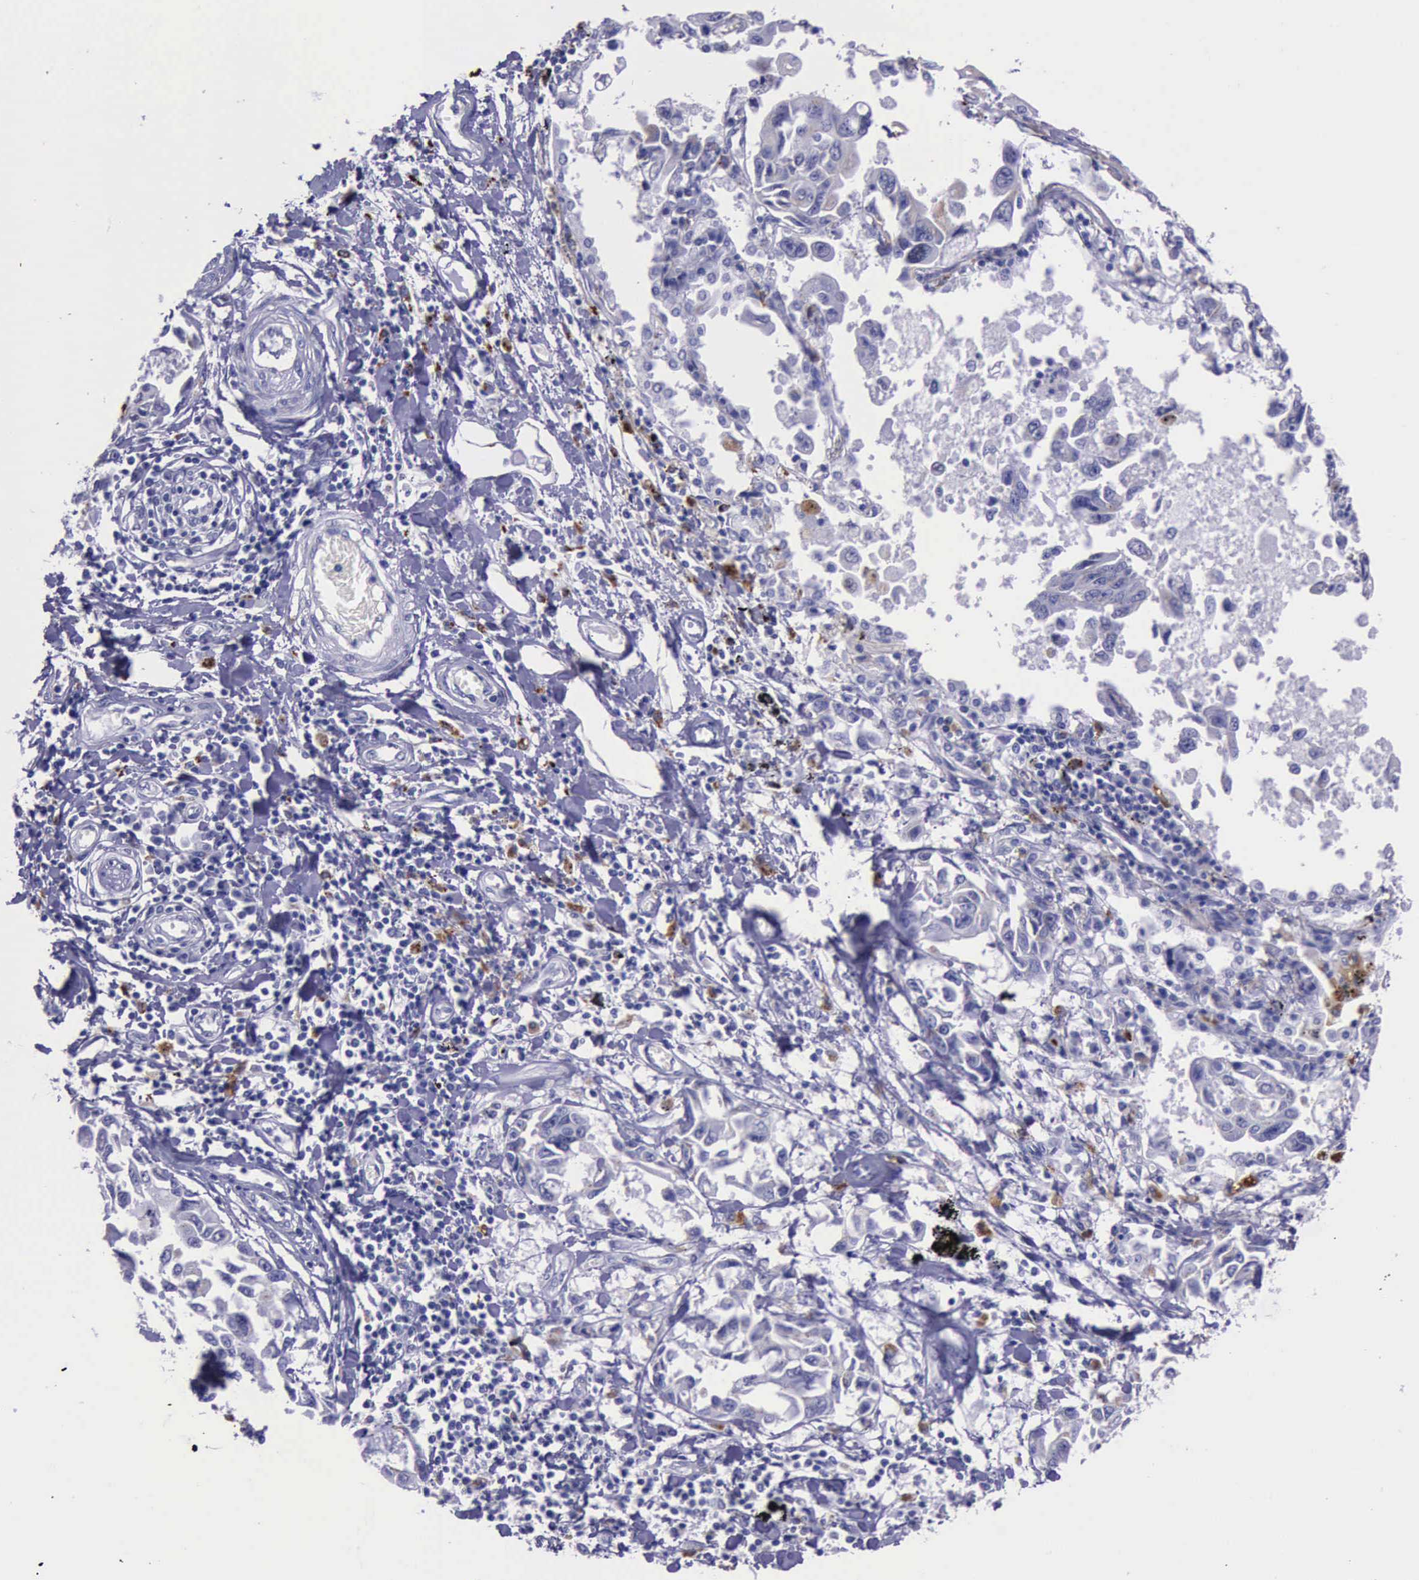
{"staining": {"intensity": "negative", "quantity": "none", "location": "none"}, "tissue": "lung cancer", "cell_type": "Tumor cells", "image_type": "cancer", "snomed": [{"axis": "morphology", "description": "Adenocarcinoma, NOS"}, {"axis": "topography", "description": "Lung"}], "caption": "IHC micrograph of human lung cancer (adenocarcinoma) stained for a protein (brown), which demonstrates no staining in tumor cells. (Stains: DAB IHC with hematoxylin counter stain, Microscopy: brightfield microscopy at high magnification).", "gene": "GLA", "patient": {"sex": "male", "age": 64}}